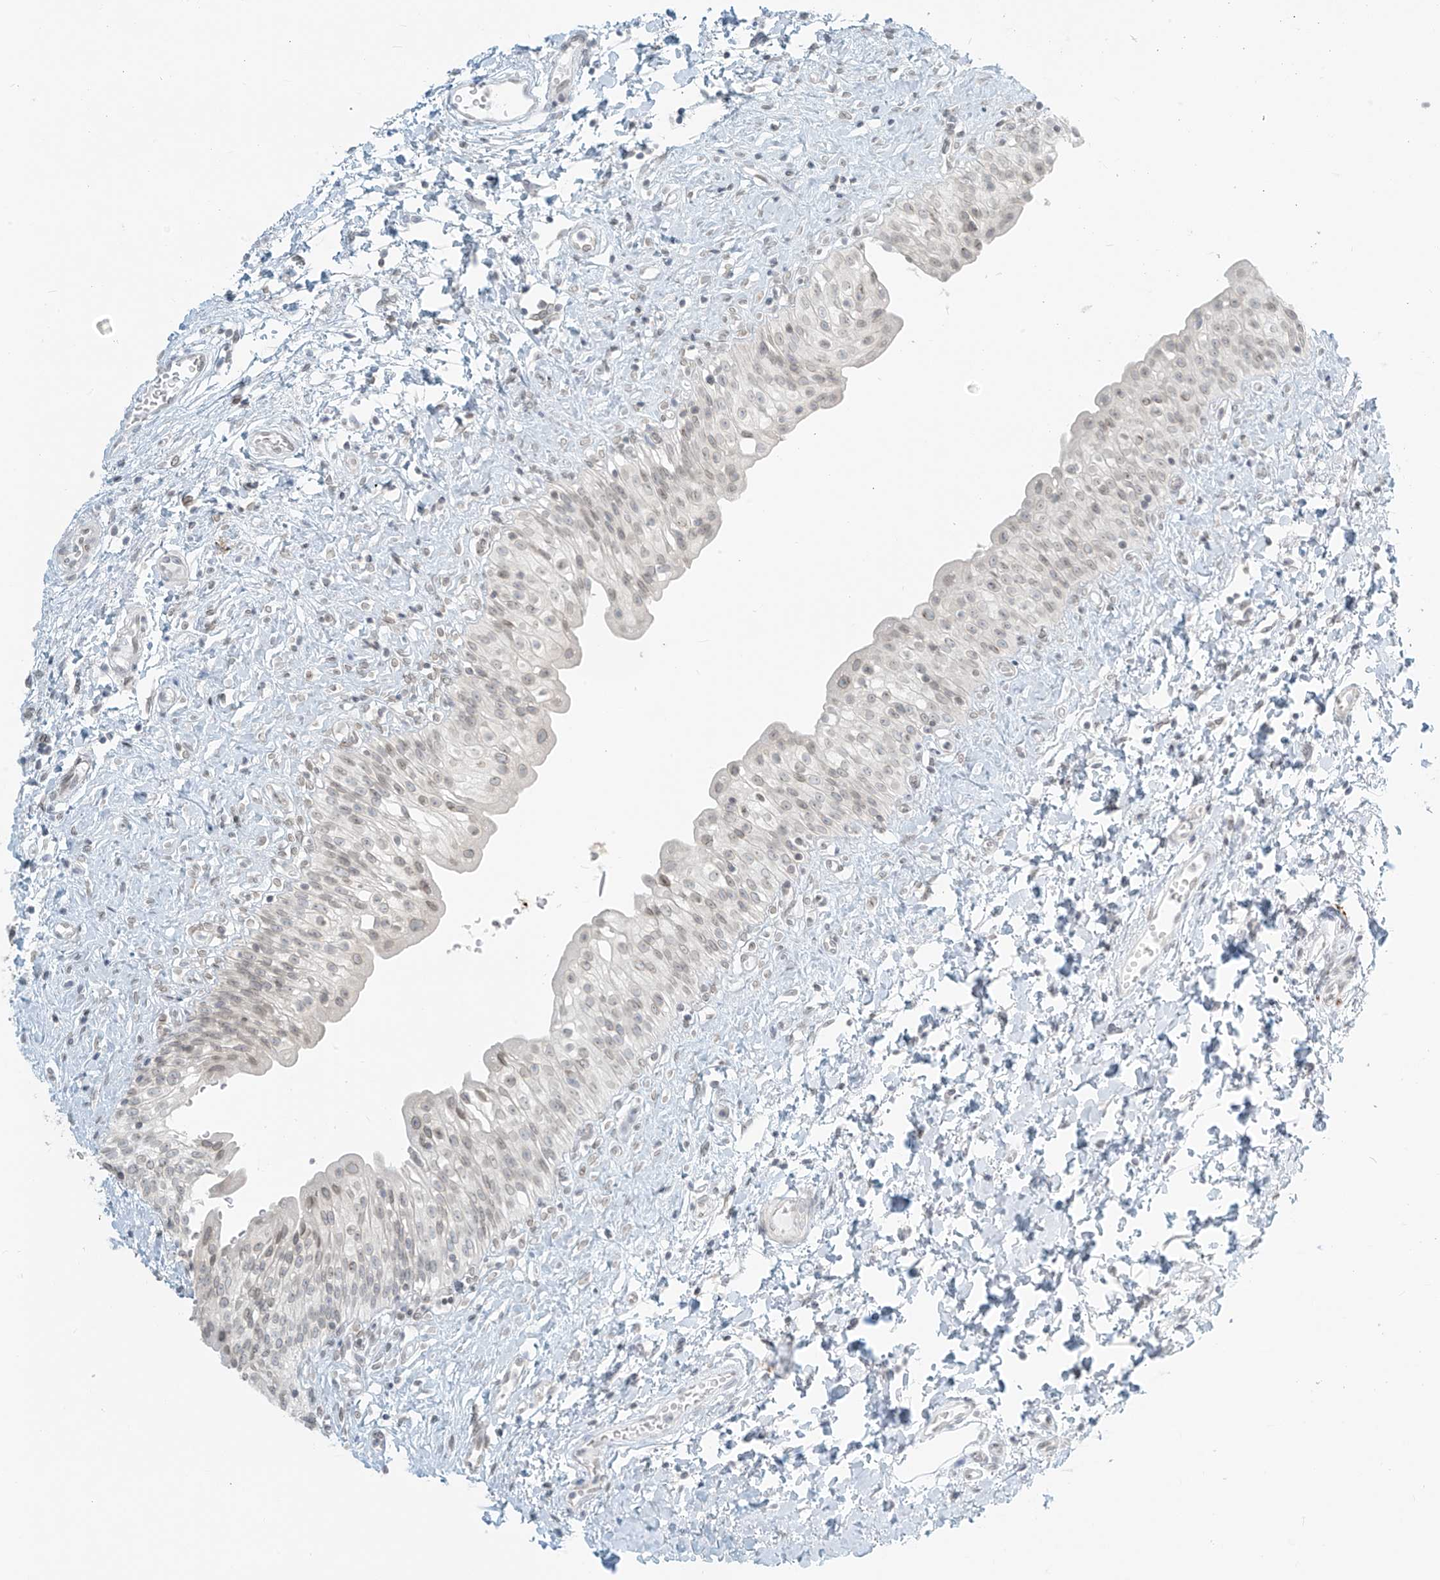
{"staining": {"intensity": "negative", "quantity": "none", "location": "none"}, "tissue": "urinary bladder", "cell_type": "Urothelial cells", "image_type": "normal", "snomed": [{"axis": "morphology", "description": "Normal tissue, NOS"}, {"axis": "topography", "description": "Urinary bladder"}], "caption": "Image shows no significant protein expression in urothelial cells of normal urinary bladder.", "gene": "OSBPL7", "patient": {"sex": "male", "age": 51}}